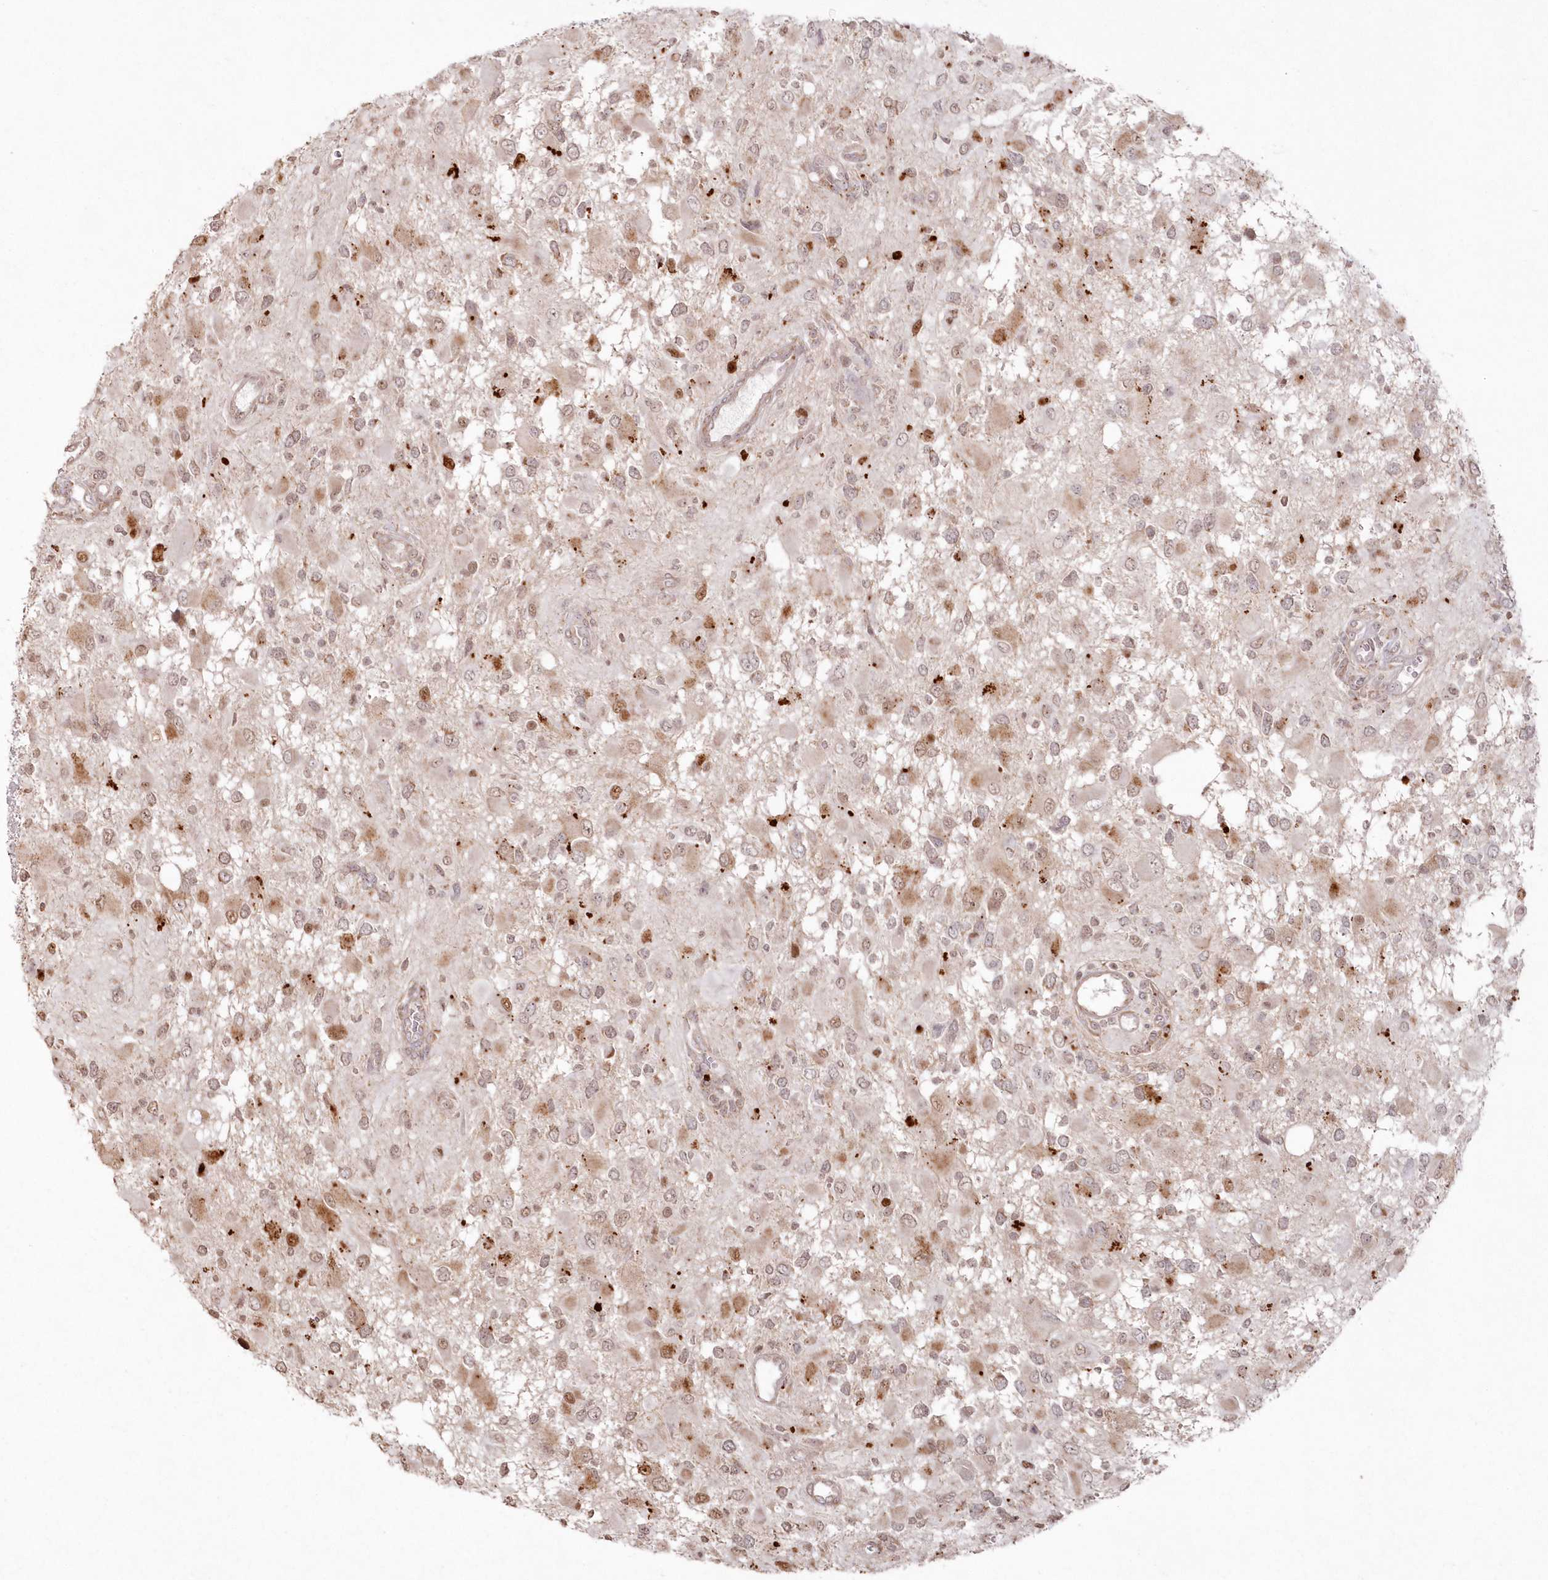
{"staining": {"intensity": "weak", "quantity": ">75%", "location": "cytoplasmic/membranous,nuclear"}, "tissue": "glioma", "cell_type": "Tumor cells", "image_type": "cancer", "snomed": [{"axis": "morphology", "description": "Glioma, malignant, High grade"}, {"axis": "topography", "description": "Brain"}], "caption": "Immunohistochemistry (IHC) (DAB (3,3'-diaminobenzidine)) staining of human malignant glioma (high-grade) reveals weak cytoplasmic/membranous and nuclear protein staining in approximately >75% of tumor cells. (Stains: DAB in brown, nuclei in blue, Microscopy: brightfield microscopy at high magnification).", "gene": "ARSB", "patient": {"sex": "male", "age": 53}}